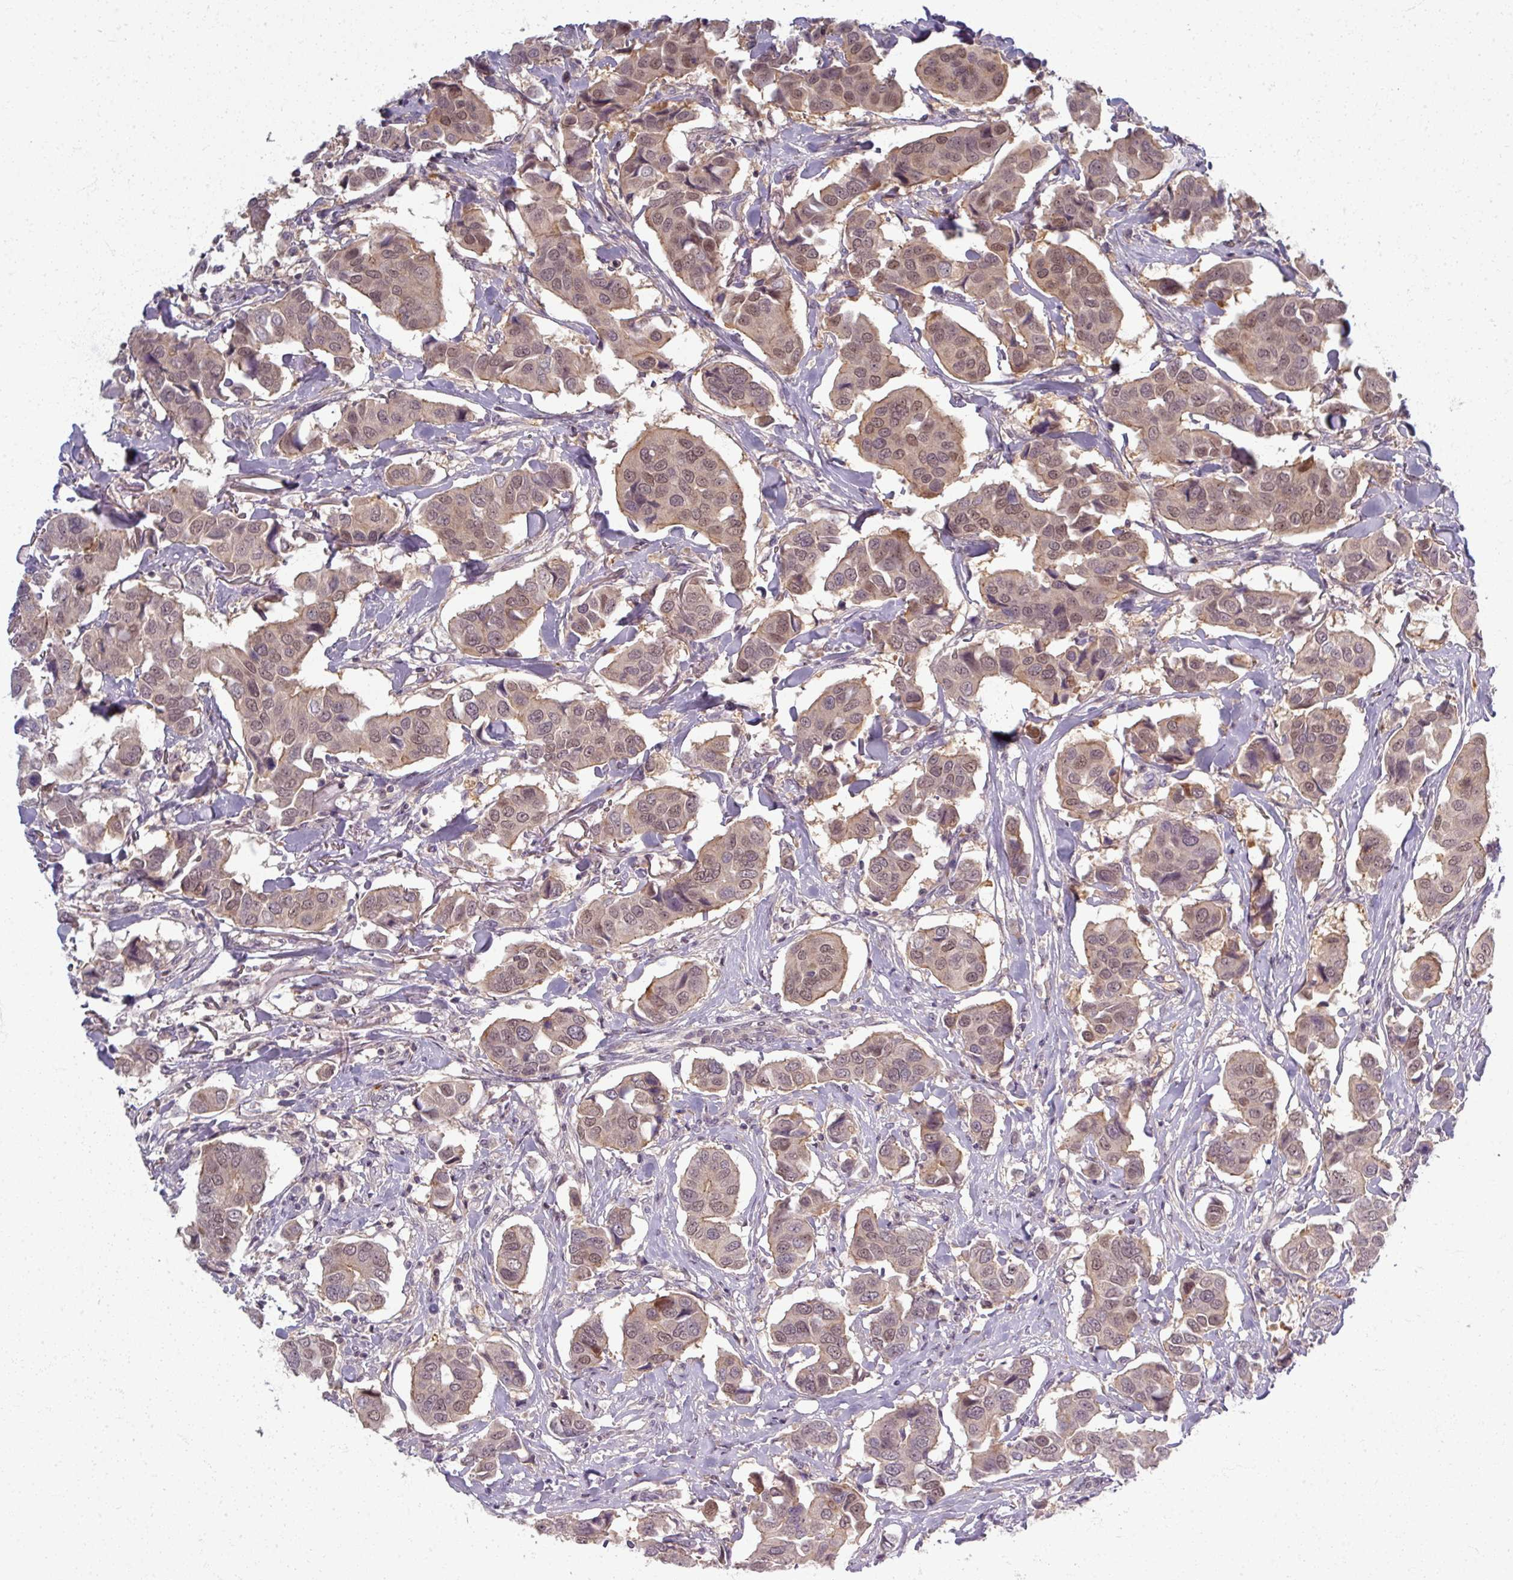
{"staining": {"intensity": "weak", "quantity": "25%-75%", "location": "cytoplasmic/membranous,nuclear"}, "tissue": "breast cancer", "cell_type": "Tumor cells", "image_type": "cancer", "snomed": [{"axis": "morphology", "description": "Duct carcinoma"}, {"axis": "topography", "description": "Breast"}], "caption": "High-power microscopy captured an immunohistochemistry histopathology image of breast cancer, revealing weak cytoplasmic/membranous and nuclear expression in approximately 25%-75% of tumor cells. (Stains: DAB in brown, nuclei in blue, Microscopy: brightfield microscopy at high magnification).", "gene": "TTLL7", "patient": {"sex": "female", "age": 80}}